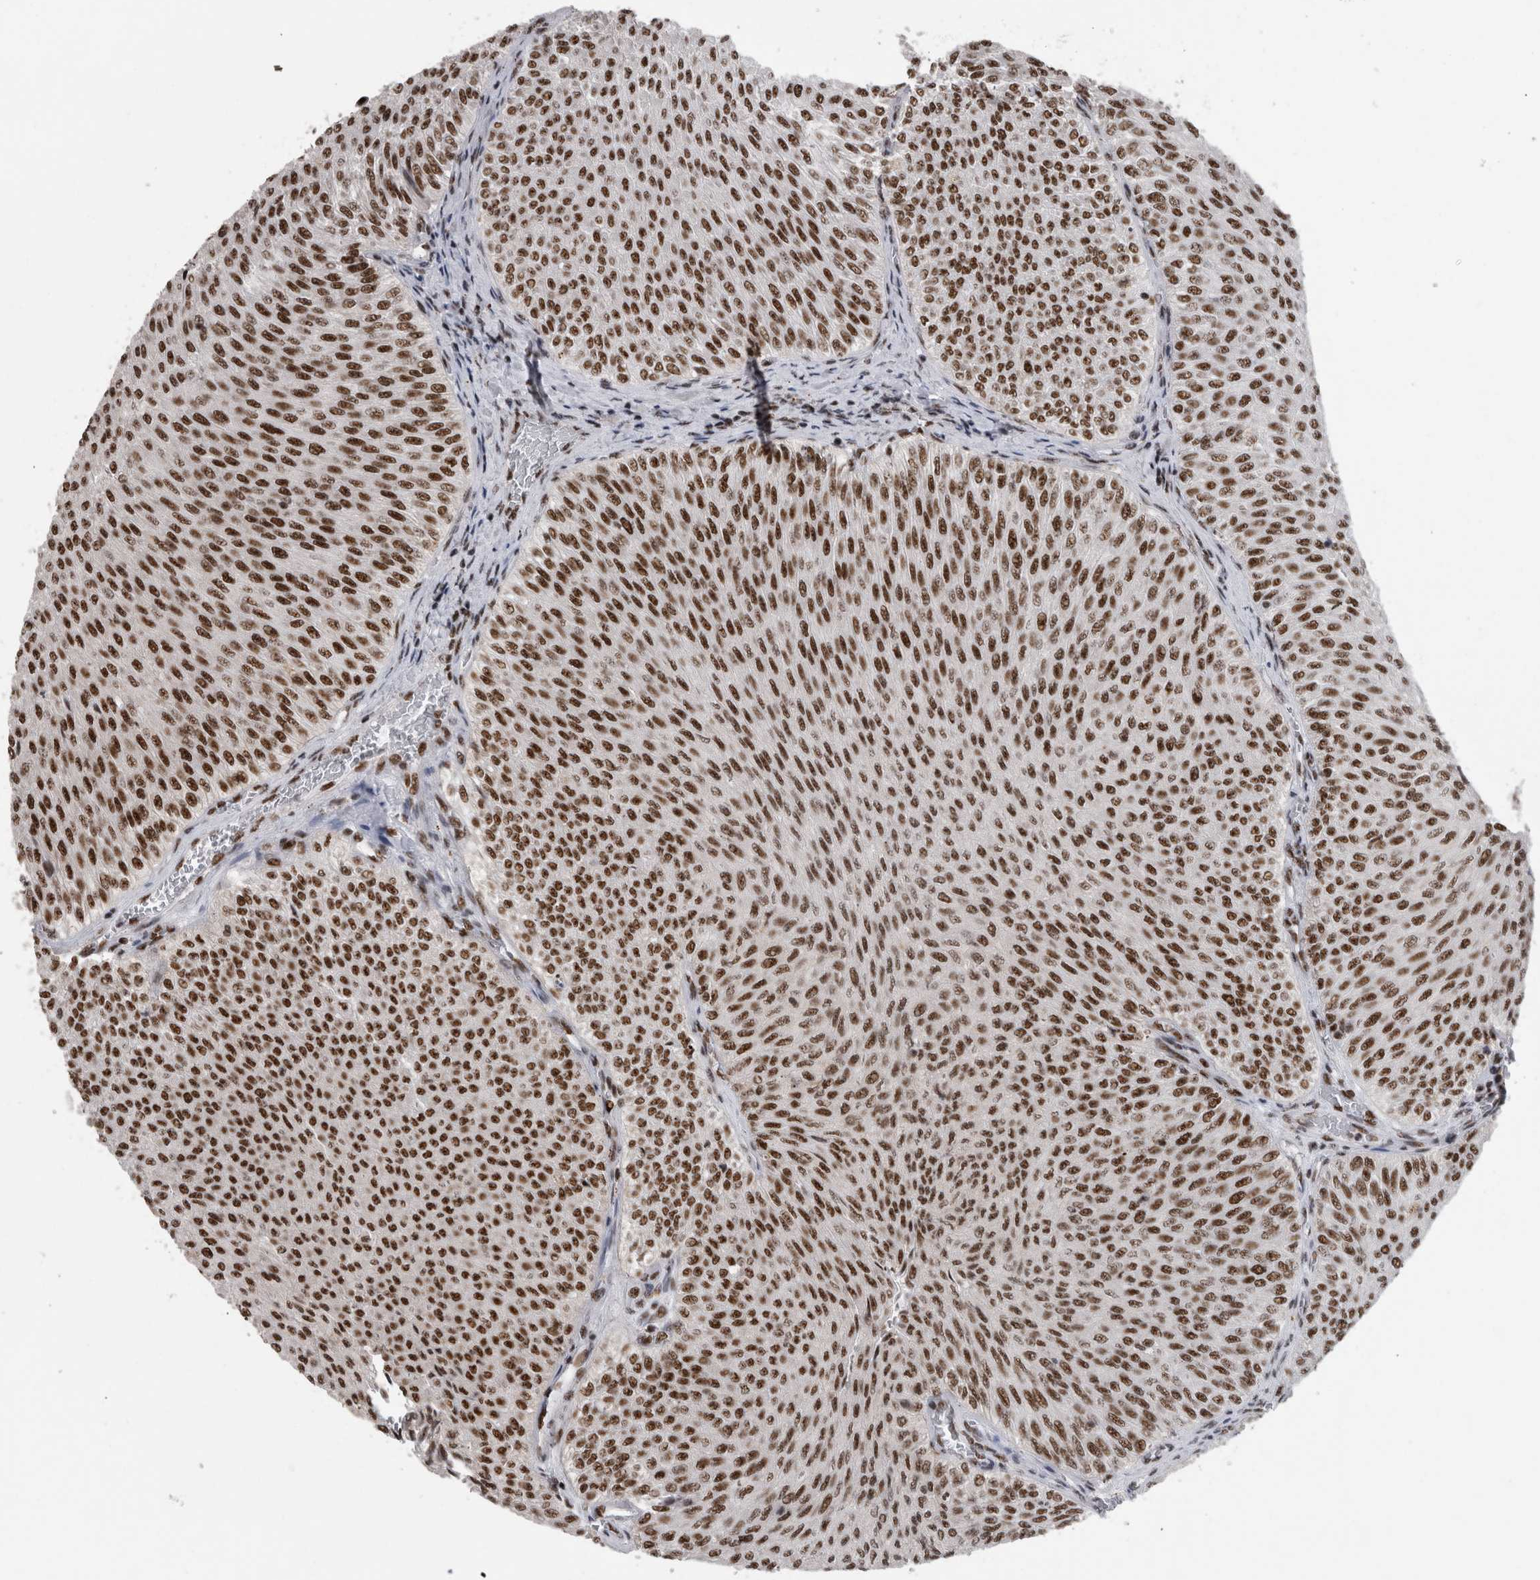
{"staining": {"intensity": "strong", "quantity": ">75%", "location": "nuclear"}, "tissue": "urothelial cancer", "cell_type": "Tumor cells", "image_type": "cancer", "snomed": [{"axis": "morphology", "description": "Urothelial carcinoma, Low grade"}, {"axis": "topography", "description": "Urinary bladder"}], "caption": "Strong nuclear protein expression is appreciated in approximately >75% of tumor cells in urothelial cancer.", "gene": "CDK11A", "patient": {"sex": "male", "age": 78}}